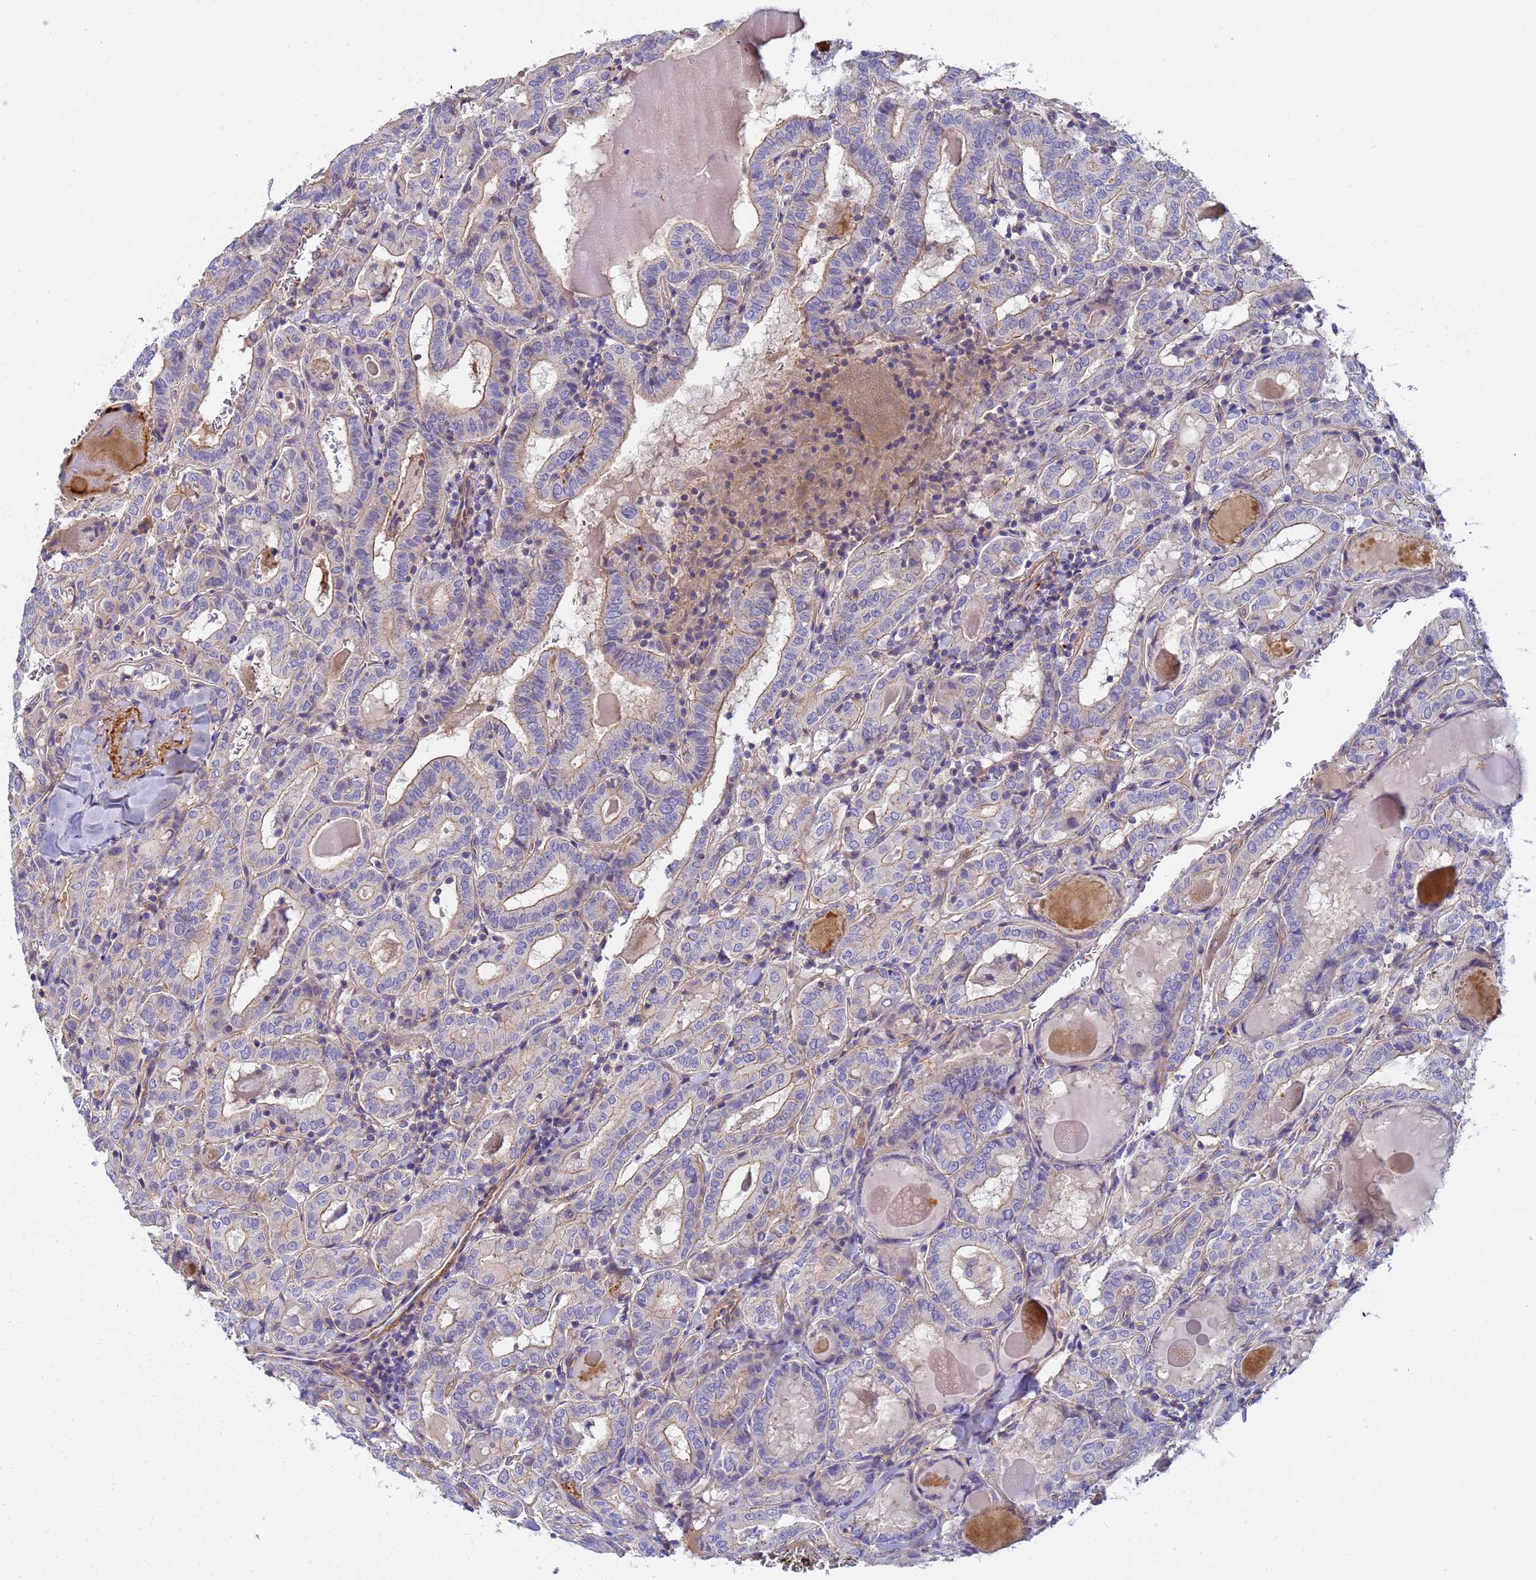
{"staining": {"intensity": "weak", "quantity": "25%-75%", "location": "cytoplasmic/membranous"}, "tissue": "thyroid cancer", "cell_type": "Tumor cells", "image_type": "cancer", "snomed": [{"axis": "morphology", "description": "Papillary adenocarcinoma, NOS"}, {"axis": "topography", "description": "Thyroid gland"}], "caption": "This histopathology image reveals IHC staining of thyroid papillary adenocarcinoma, with low weak cytoplasmic/membranous staining in approximately 25%-75% of tumor cells.", "gene": "MYL12A", "patient": {"sex": "female", "age": 72}}